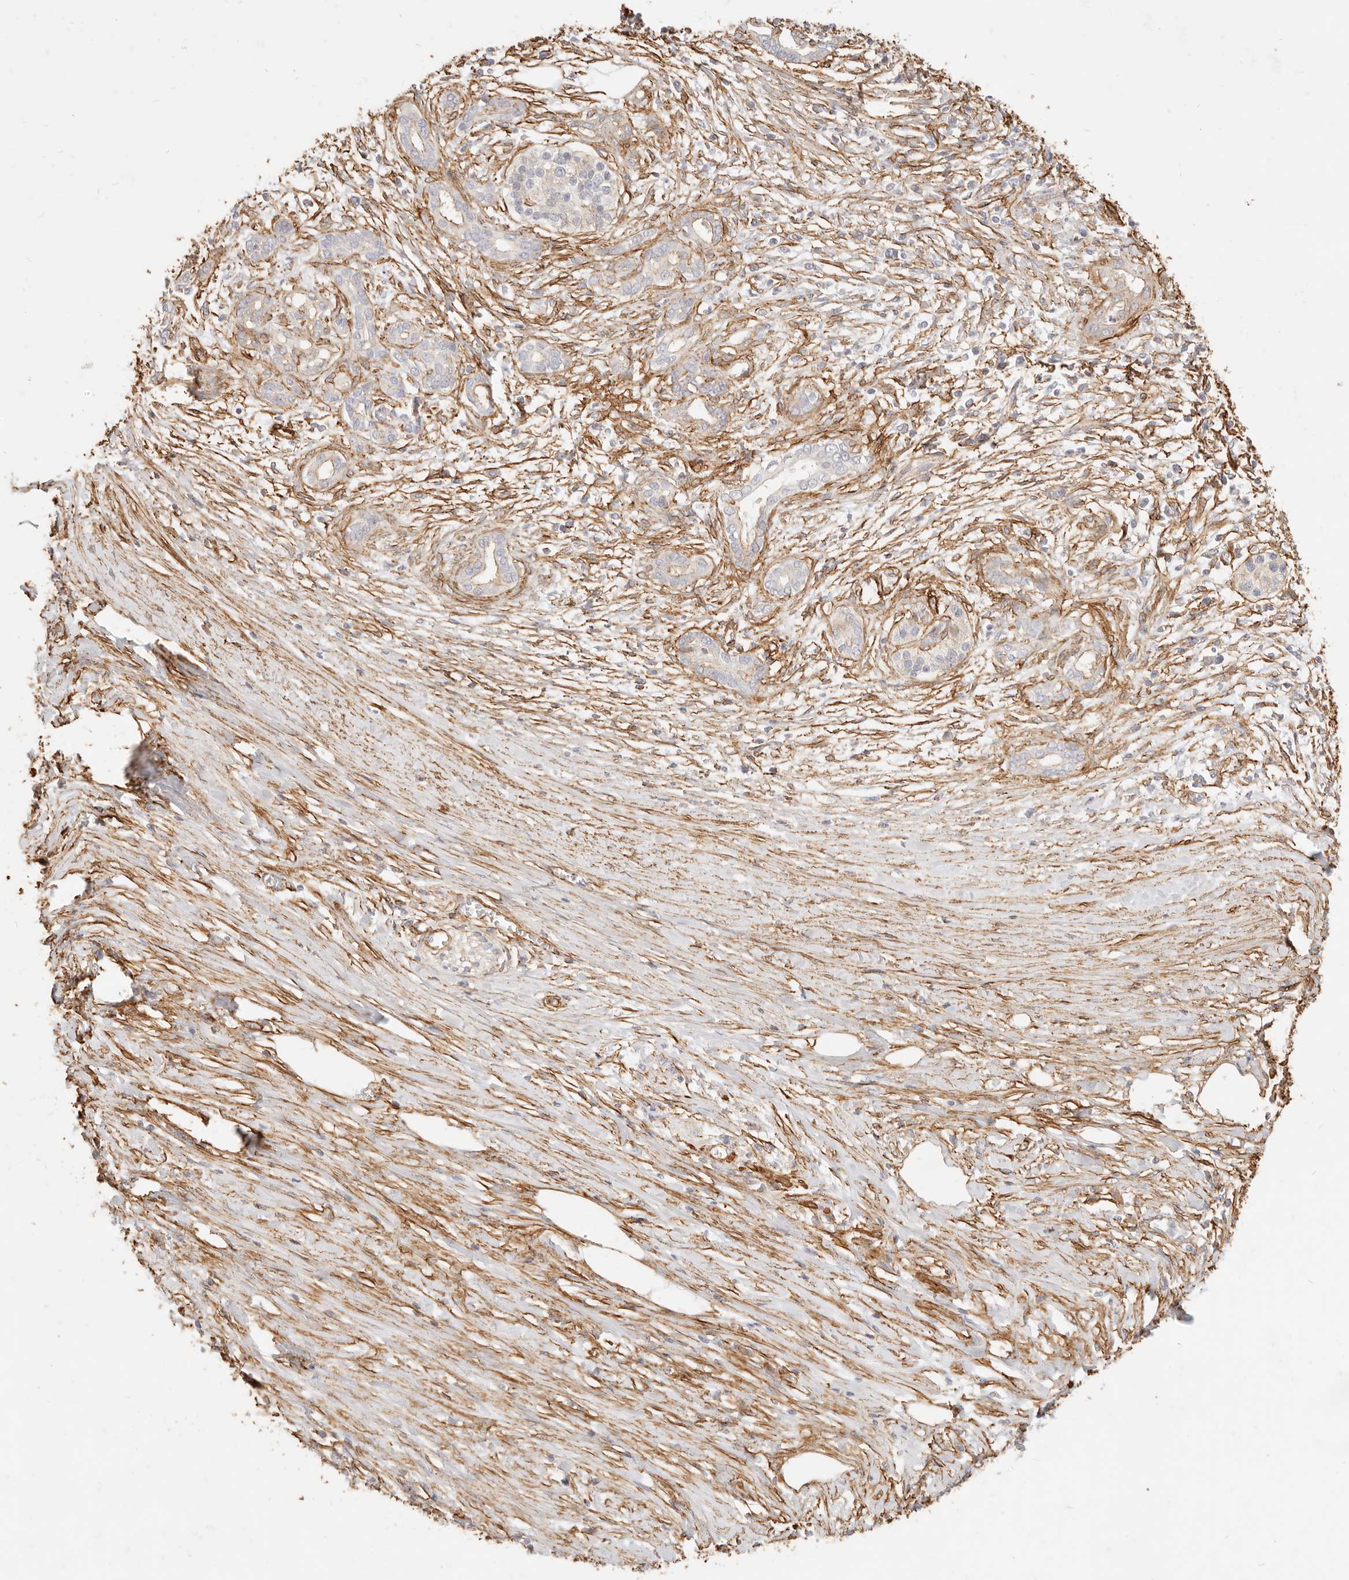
{"staining": {"intensity": "negative", "quantity": "none", "location": "none"}, "tissue": "pancreatic cancer", "cell_type": "Tumor cells", "image_type": "cancer", "snomed": [{"axis": "morphology", "description": "Adenocarcinoma, NOS"}, {"axis": "topography", "description": "Pancreas"}], "caption": "IHC photomicrograph of human pancreatic adenocarcinoma stained for a protein (brown), which exhibits no staining in tumor cells.", "gene": "TMTC2", "patient": {"sex": "male", "age": 58}}